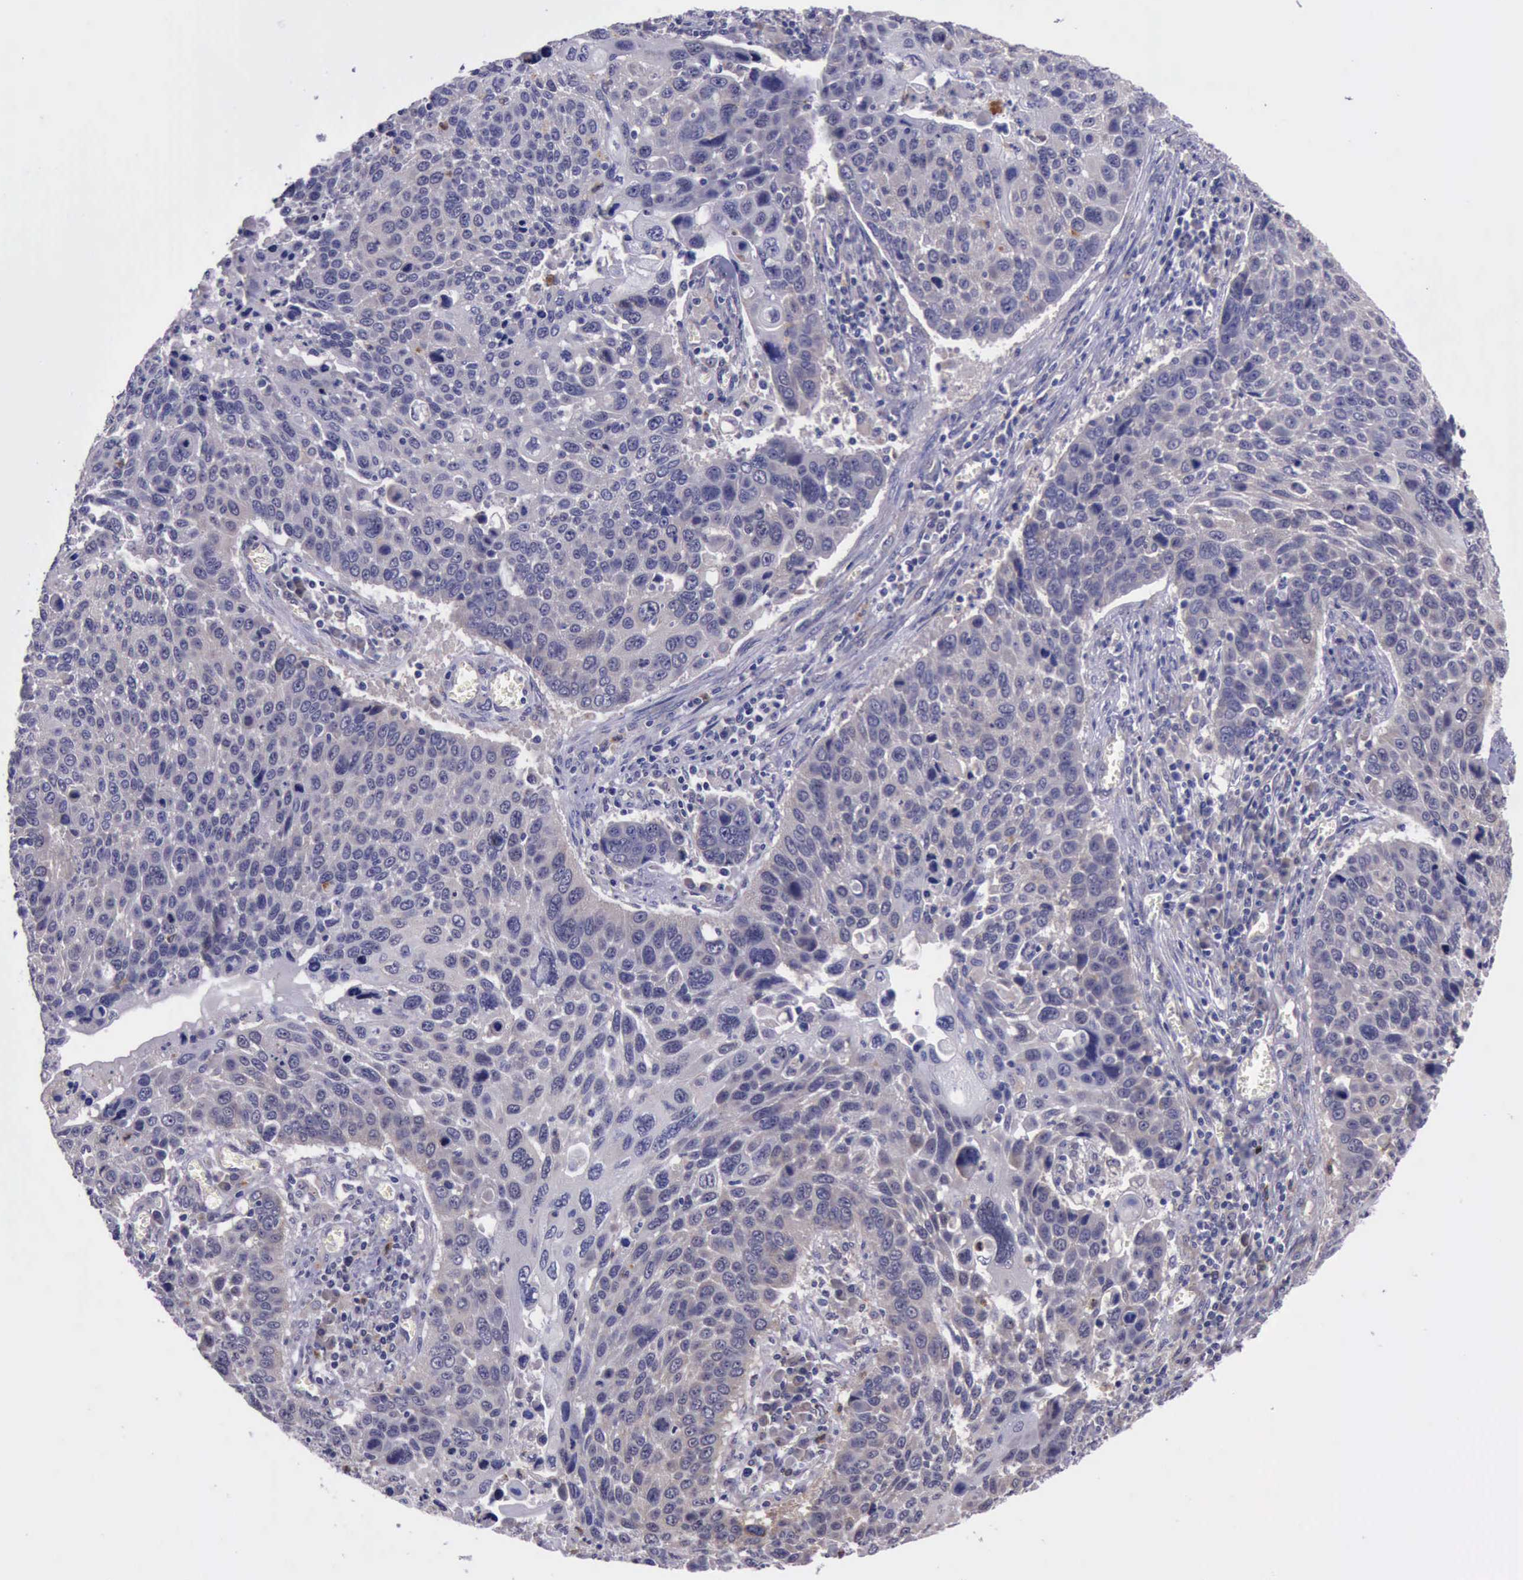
{"staining": {"intensity": "negative", "quantity": "none", "location": "none"}, "tissue": "lung cancer", "cell_type": "Tumor cells", "image_type": "cancer", "snomed": [{"axis": "morphology", "description": "Squamous cell carcinoma, NOS"}, {"axis": "topography", "description": "Lung"}], "caption": "High power microscopy micrograph of an immunohistochemistry histopathology image of lung squamous cell carcinoma, revealing no significant expression in tumor cells.", "gene": "PLEK2", "patient": {"sex": "male", "age": 68}}